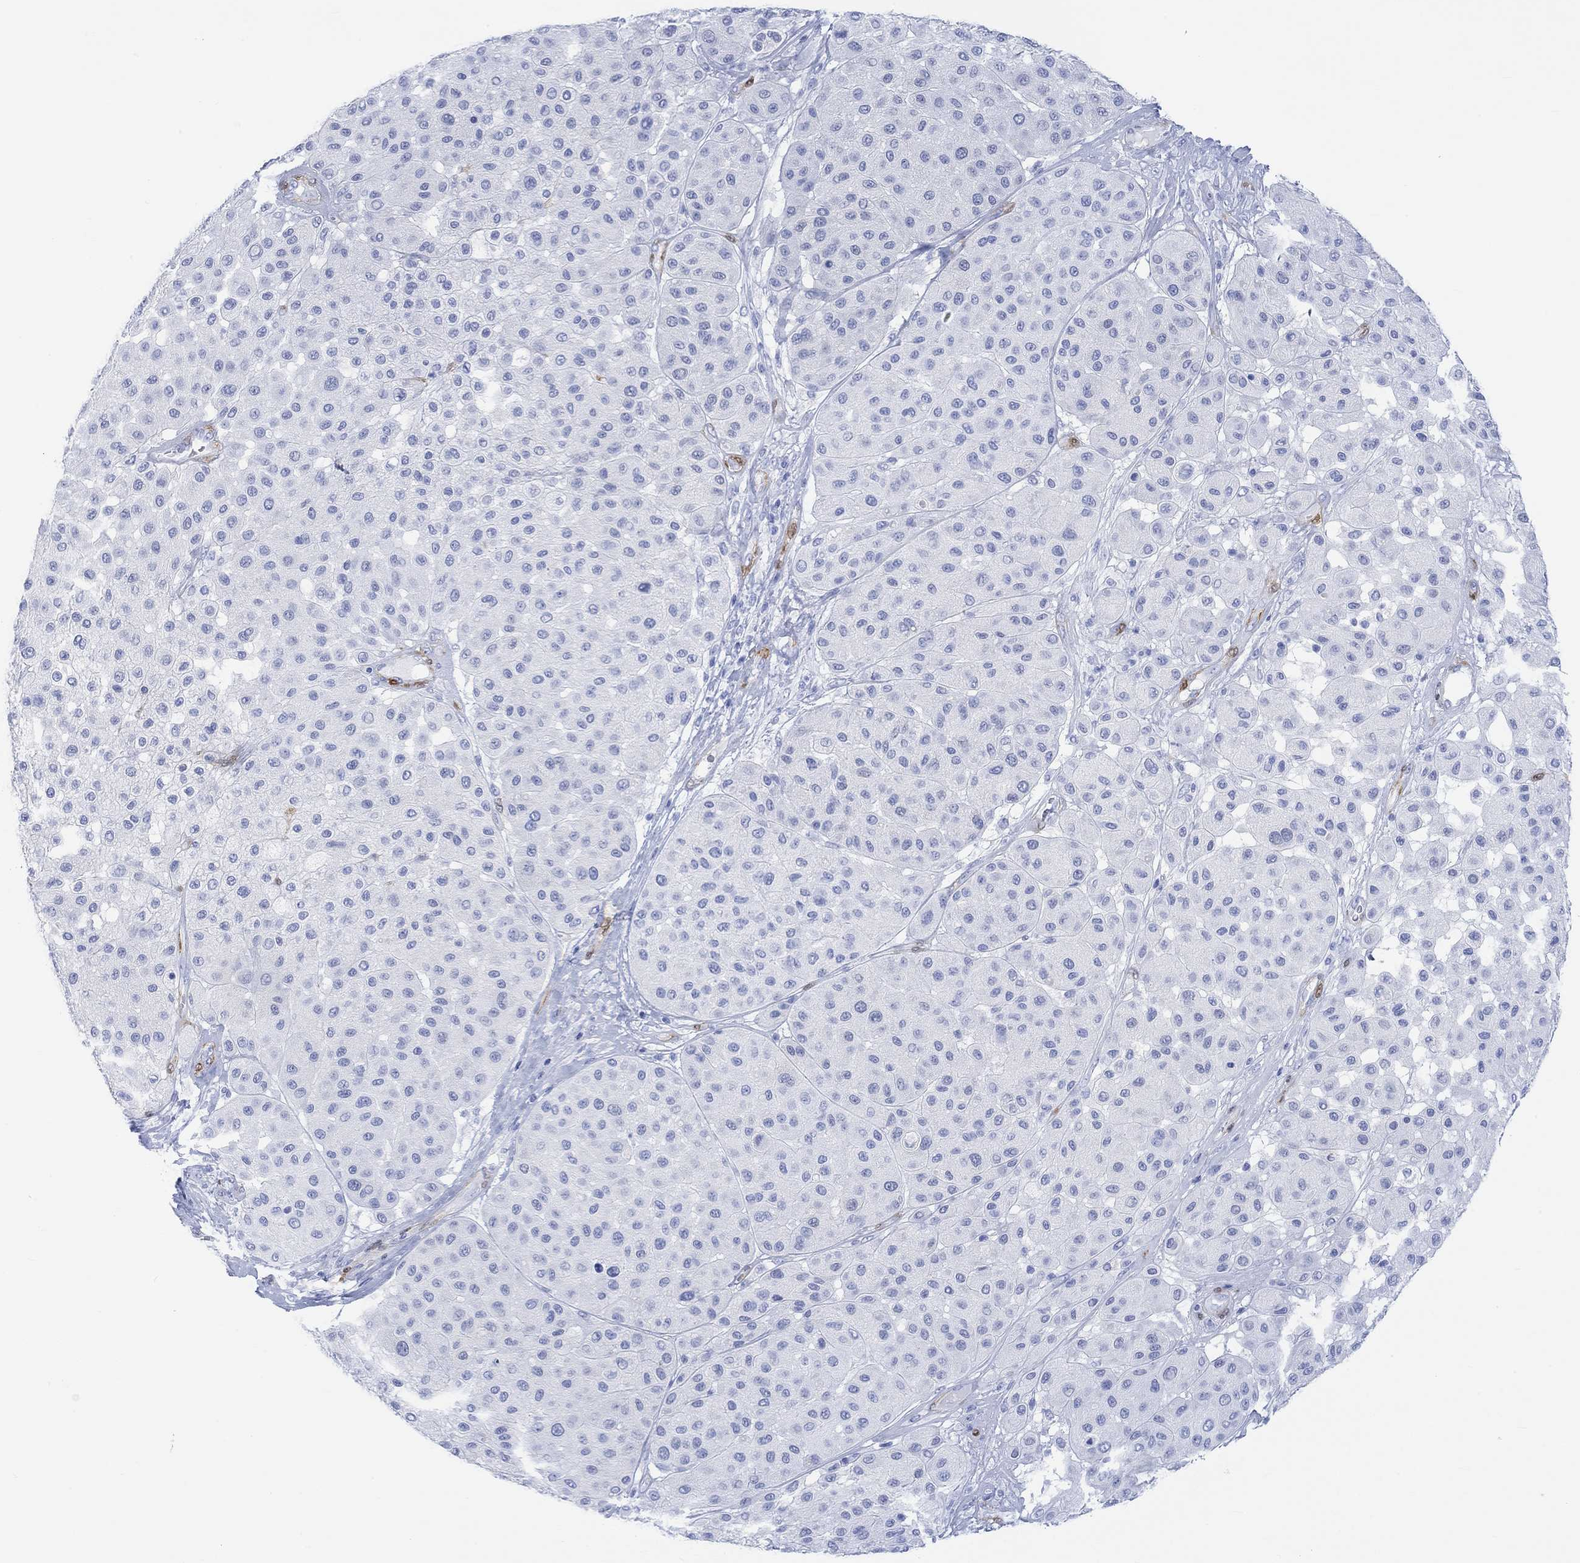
{"staining": {"intensity": "negative", "quantity": "none", "location": "none"}, "tissue": "melanoma", "cell_type": "Tumor cells", "image_type": "cancer", "snomed": [{"axis": "morphology", "description": "Malignant melanoma, Metastatic site"}, {"axis": "topography", "description": "Smooth muscle"}], "caption": "IHC of human malignant melanoma (metastatic site) reveals no positivity in tumor cells.", "gene": "TPPP3", "patient": {"sex": "male", "age": 41}}